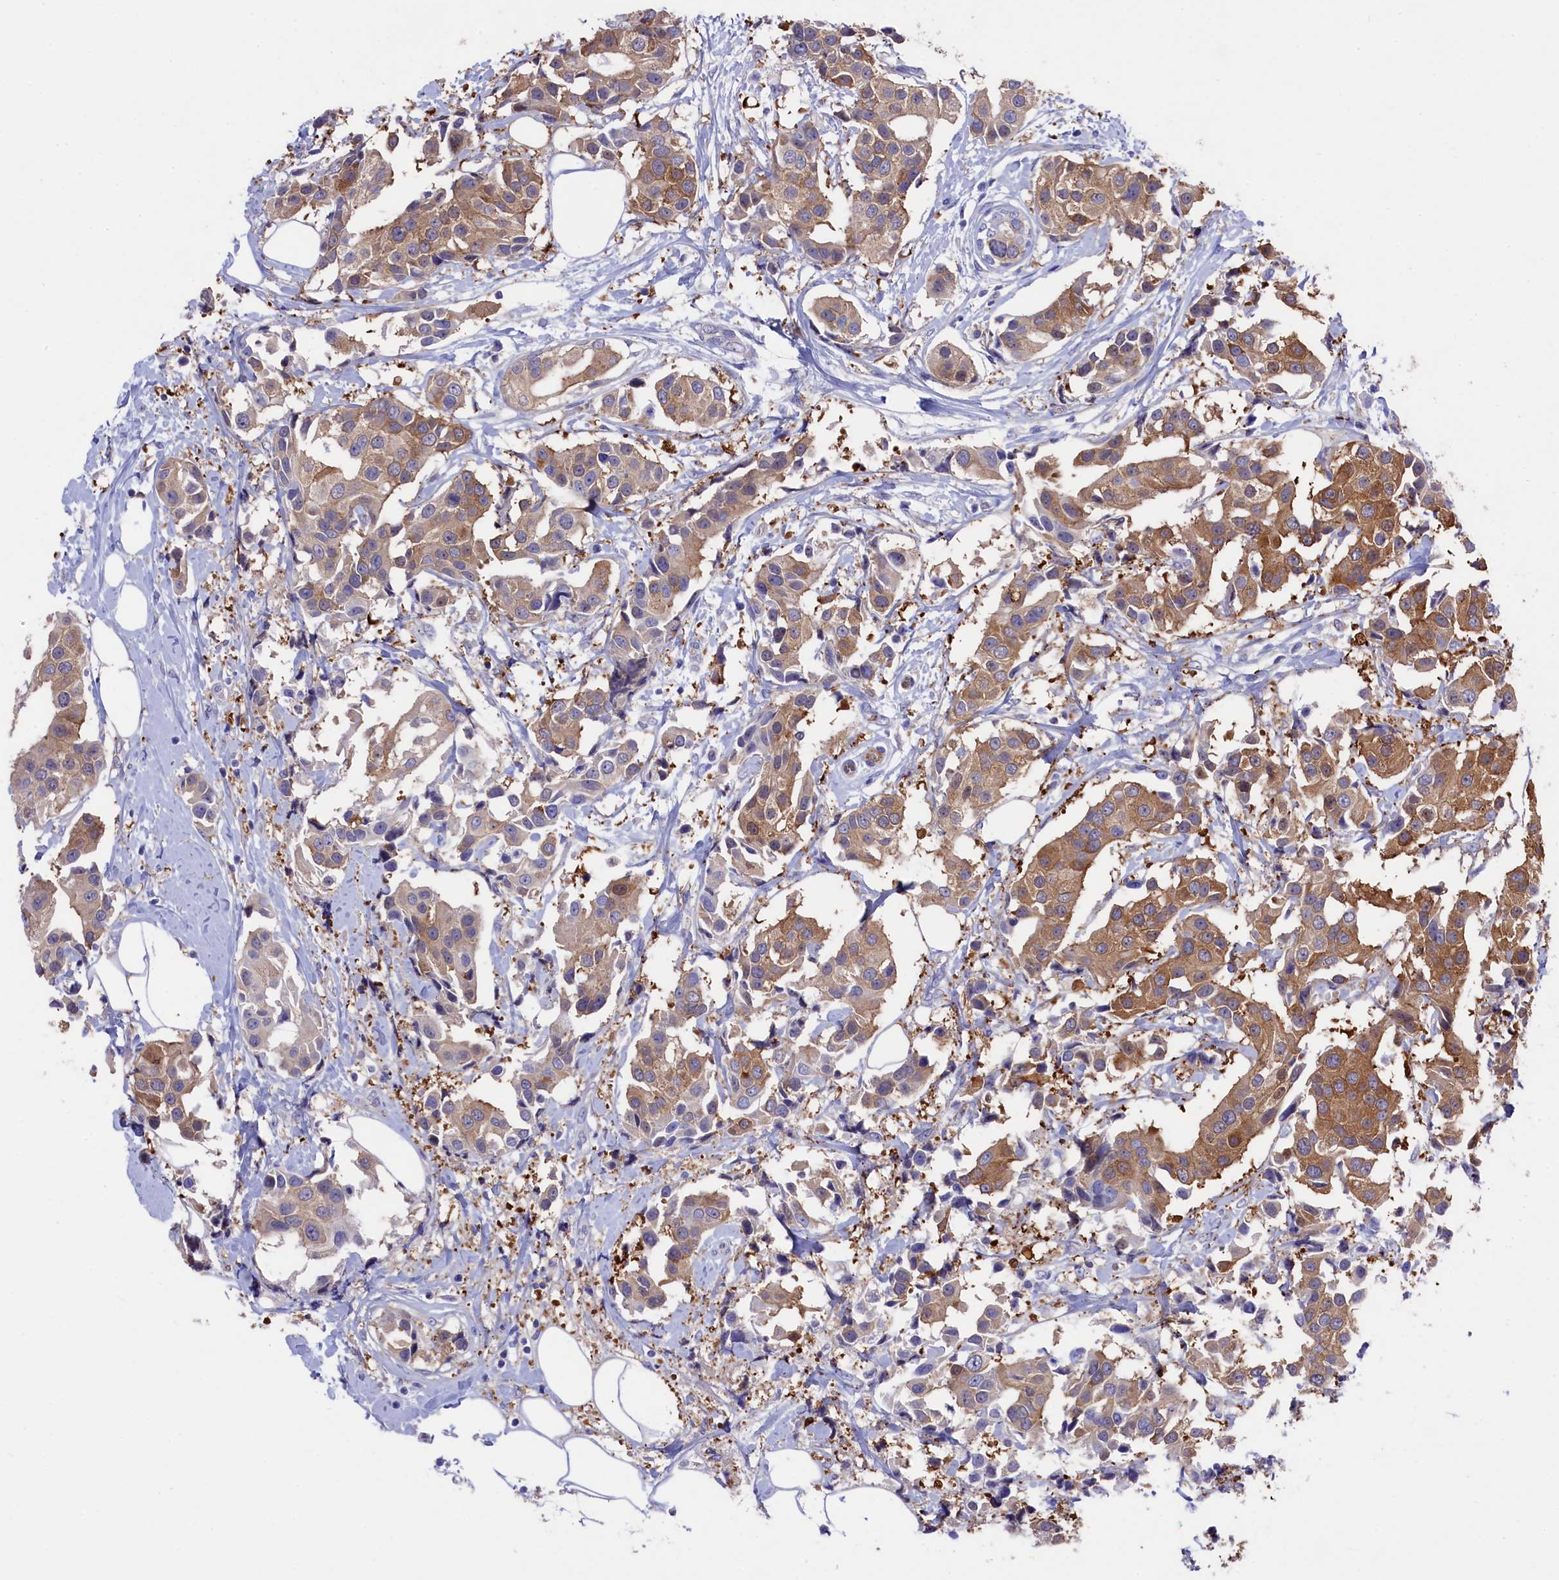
{"staining": {"intensity": "moderate", "quantity": ">75%", "location": "cytoplasmic/membranous"}, "tissue": "breast cancer", "cell_type": "Tumor cells", "image_type": "cancer", "snomed": [{"axis": "morphology", "description": "Normal tissue, NOS"}, {"axis": "morphology", "description": "Duct carcinoma"}, {"axis": "topography", "description": "Breast"}], "caption": "Immunohistochemistry (IHC) staining of breast cancer (infiltrating ductal carcinoma), which reveals medium levels of moderate cytoplasmic/membranous positivity in about >75% of tumor cells indicating moderate cytoplasmic/membranous protein positivity. The staining was performed using DAB (brown) for protein detection and nuclei were counterstained in hematoxylin (blue).", "gene": "LHFPL4", "patient": {"sex": "female", "age": 39}}